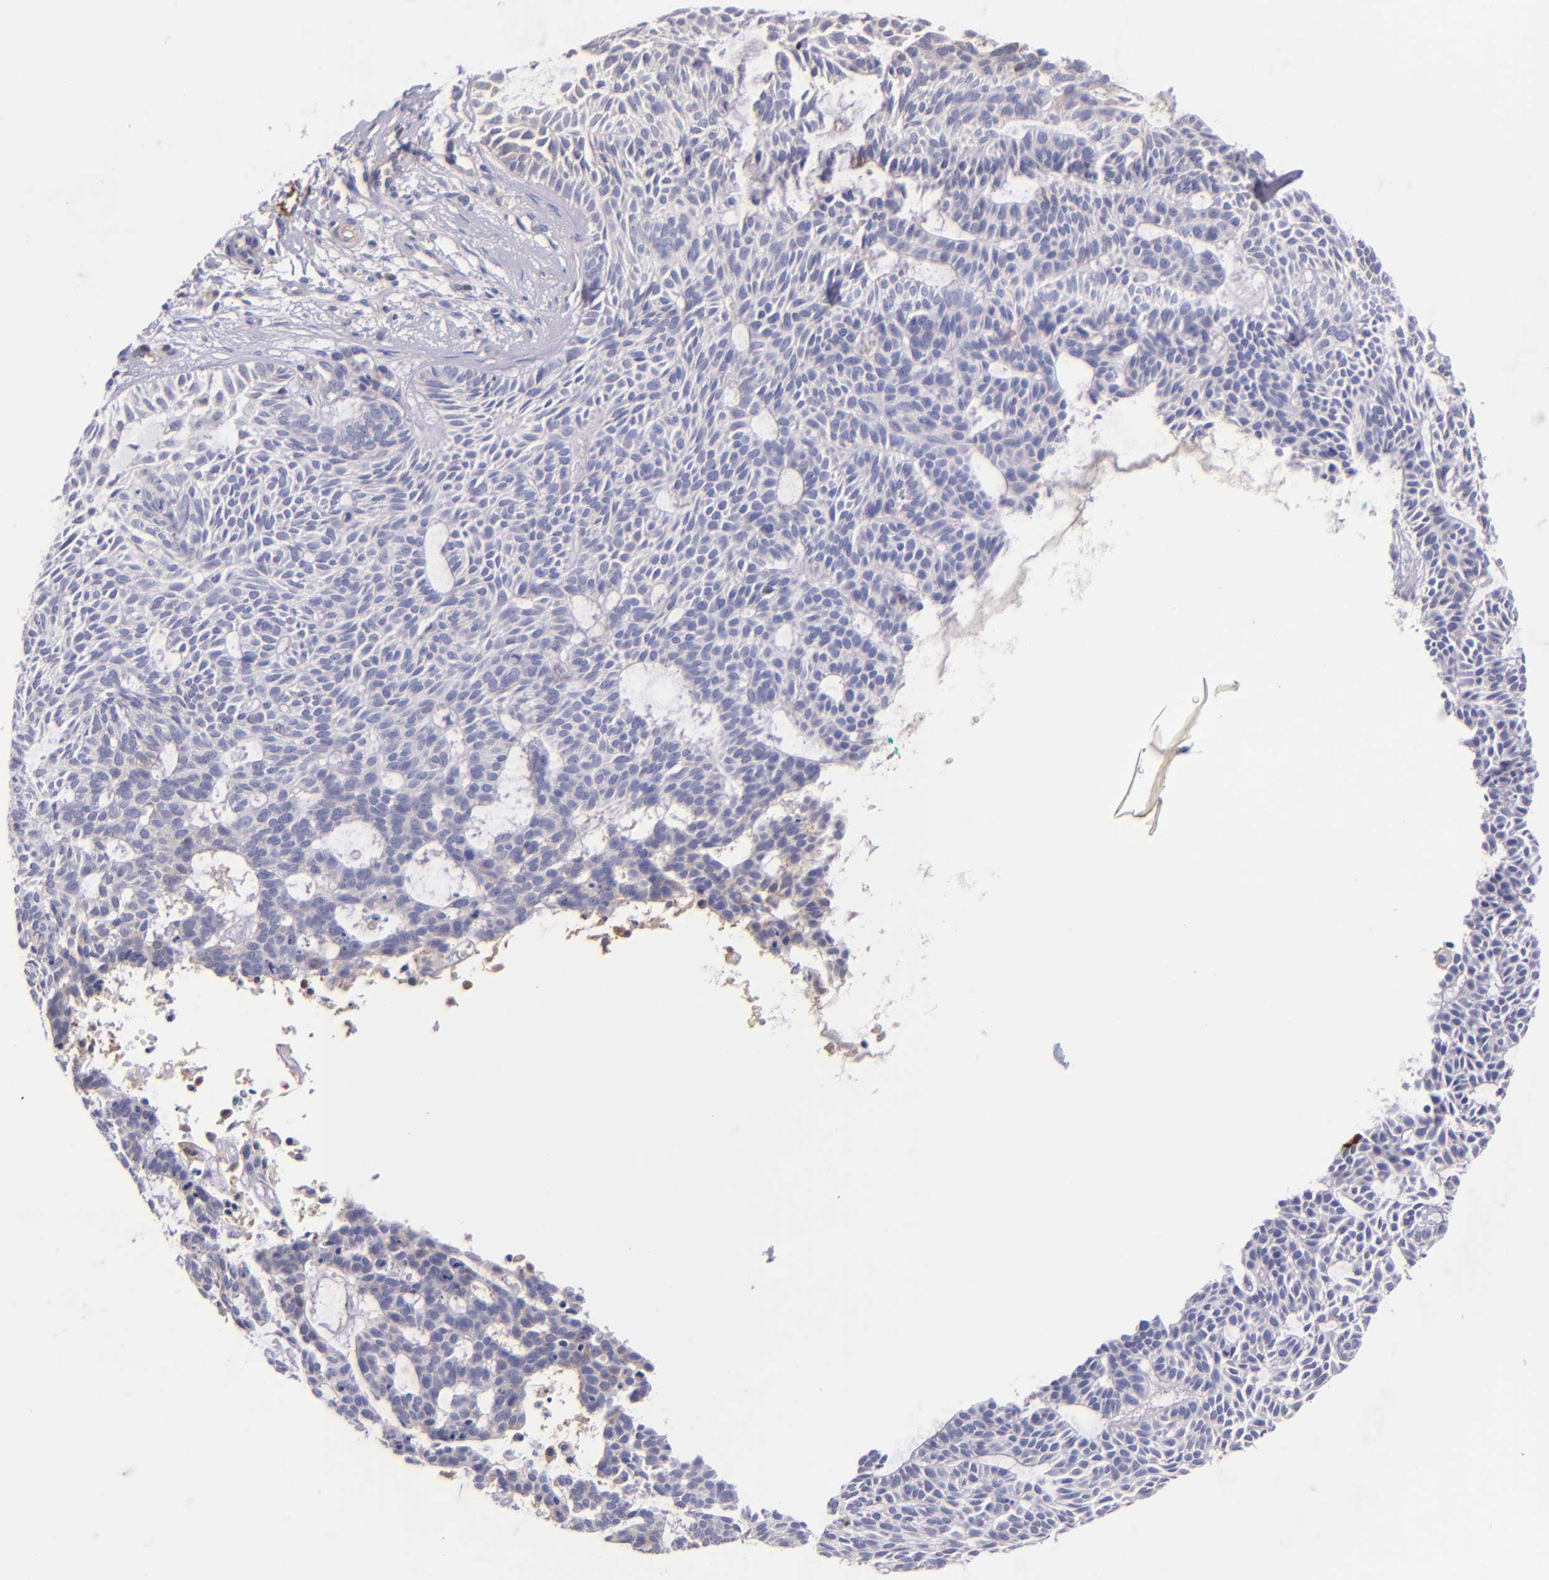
{"staining": {"intensity": "negative", "quantity": "none", "location": "none"}, "tissue": "skin cancer", "cell_type": "Tumor cells", "image_type": "cancer", "snomed": [{"axis": "morphology", "description": "Basal cell carcinoma"}, {"axis": "topography", "description": "Skin"}], "caption": "Immunohistochemistry (IHC) photomicrograph of neoplastic tissue: skin basal cell carcinoma stained with DAB shows no significant protein positivity in tumor cells.", "gene": "KNG1", "patient": {"sex": "male", "age": 75}}